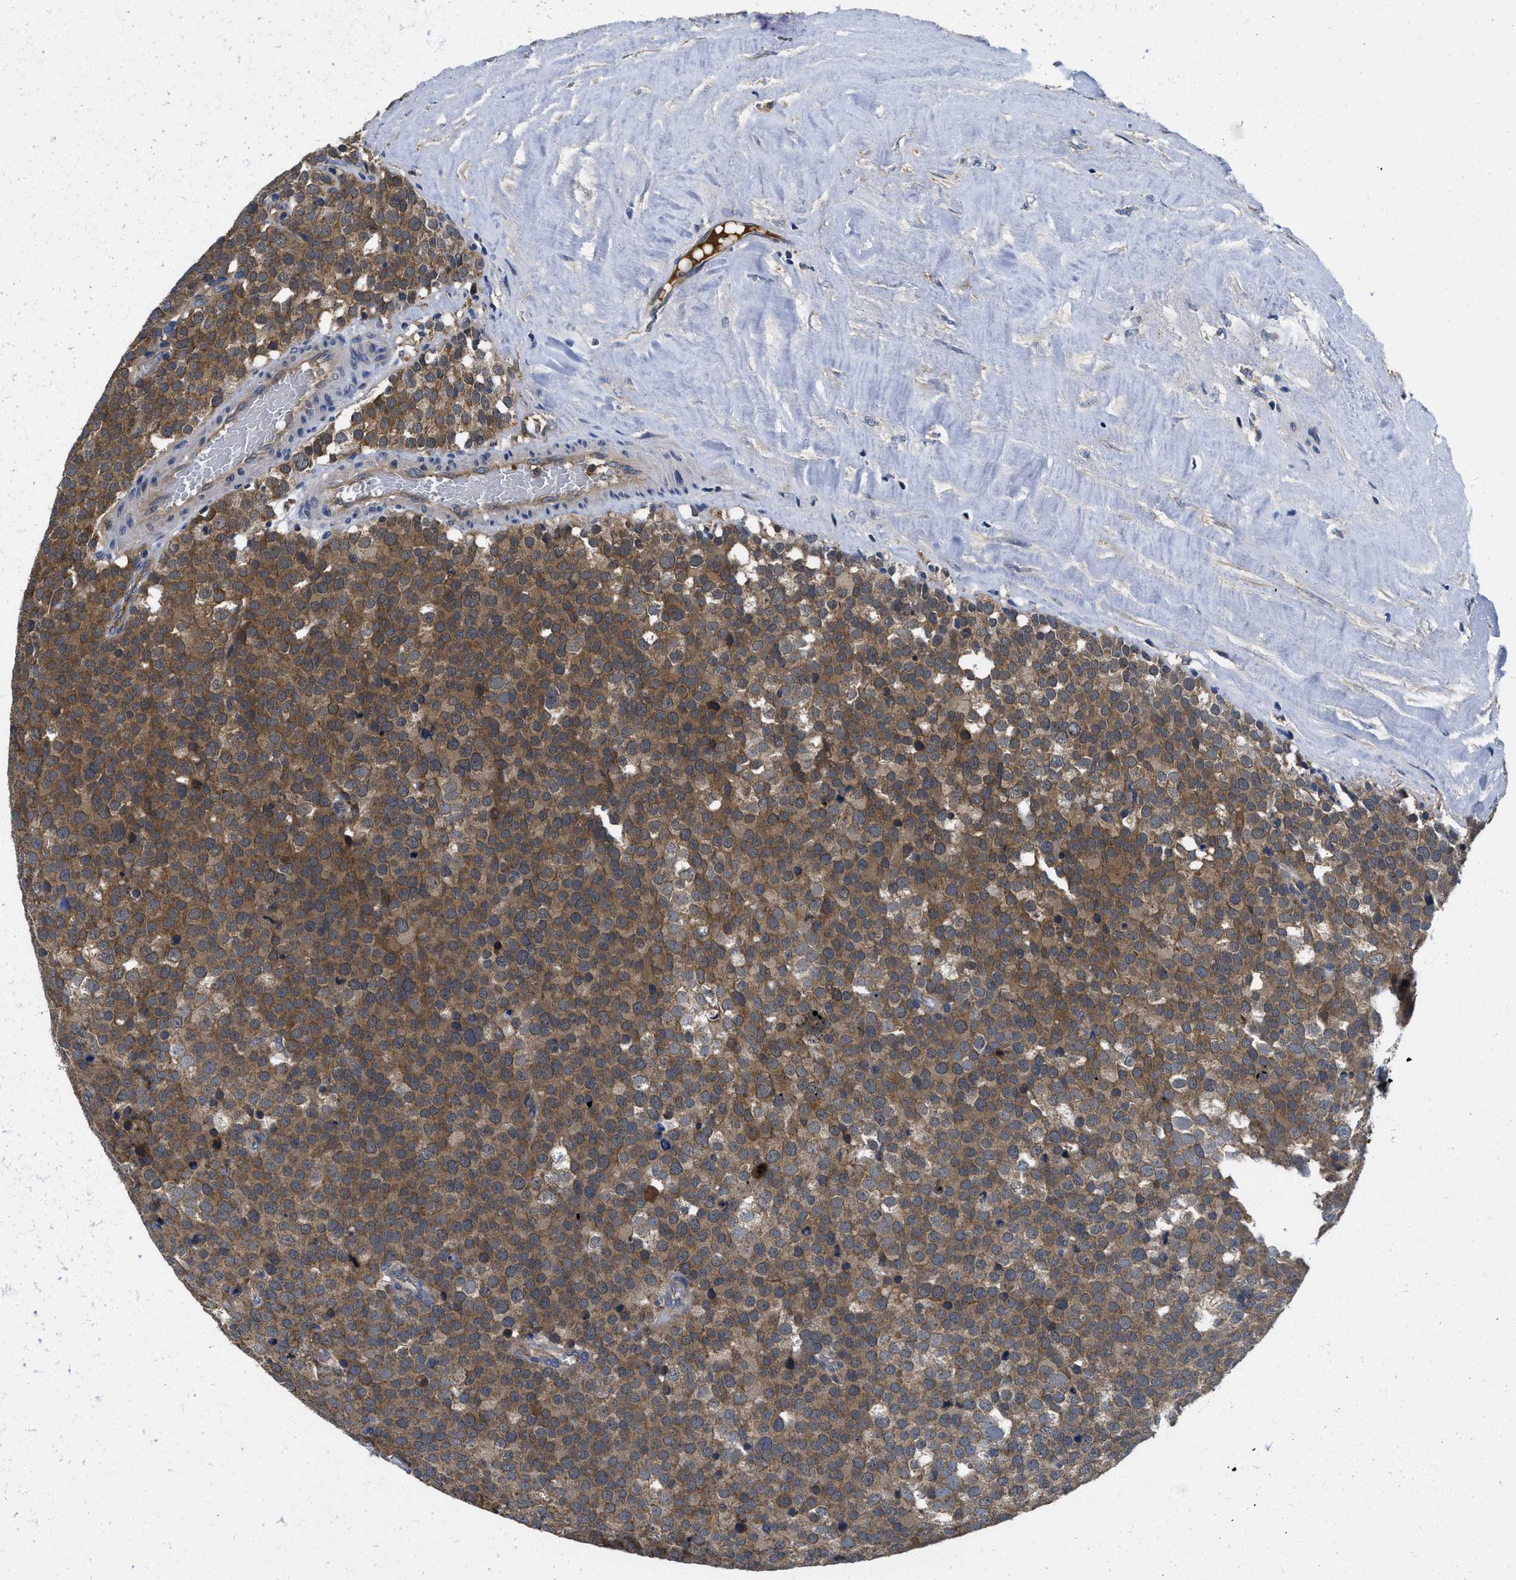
{"staining": {"intensity": "moderate", "quantity": ">75%", "location": "cytoplasmic/membranous"}, "tissue": "testis cancer", "cell_type": "Tumor cells", "image_type": "cancer", "snomed": [{"axis": "morphology", "description": "Normal tissue, NOS"}, {"axis": "morphology", "description": "Seminoma, NOS"}, {"axis": "topography", "description": "Testis"}], "caption": "Protein analysis of testis seminoma tissue displays moderate cytoplasmic/membranous expression in about >75% of tumor cells.", "gene": "GALK1", "patient": {"sex": "male", "age": 71}}